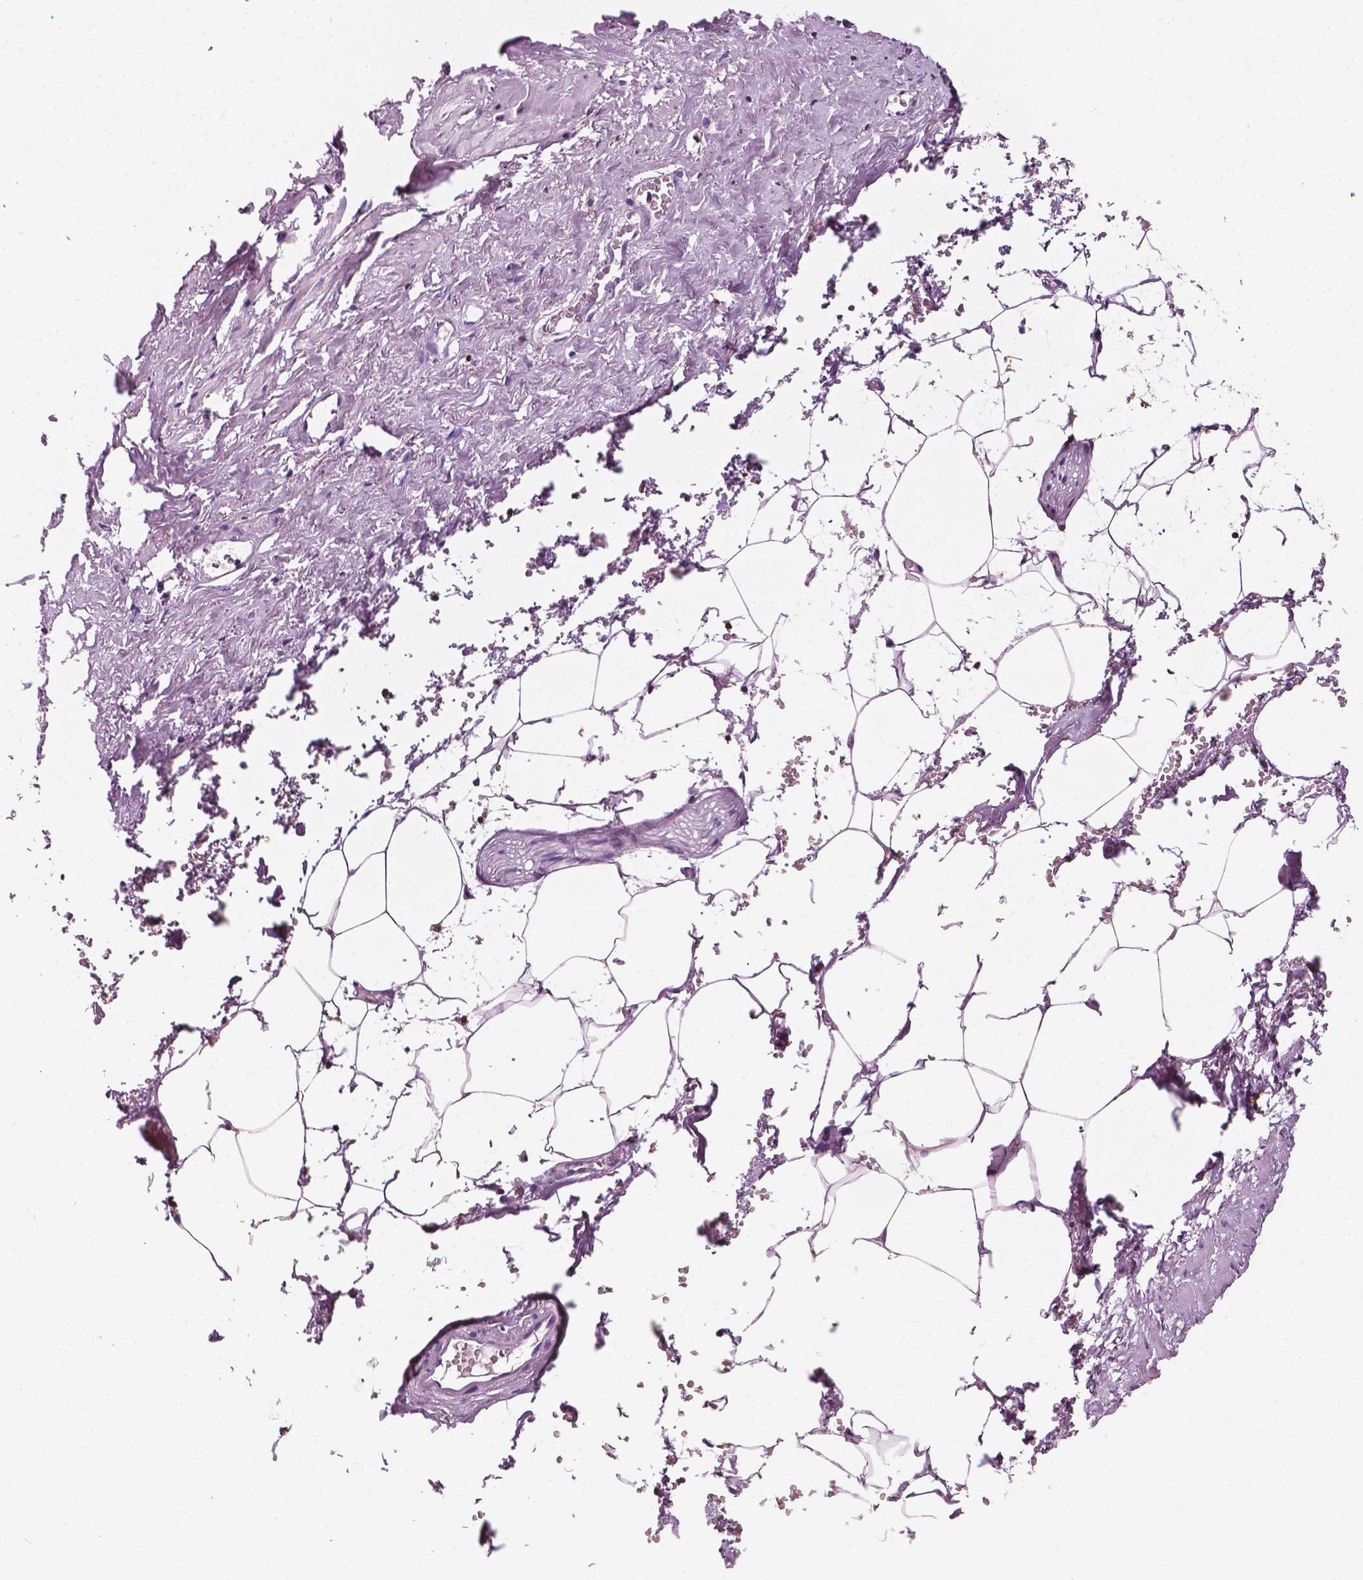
{"staining": {"intensity": "negative", "quantity": "none", "location": "none"}, "tissue": "adipose tissue", "cell_type": "Adipocytes", "image_type": "normal", "snomed": [{"axis": "morphology", "description": "Normal tissue, NOS"}, {"axis": "topography", "description": "Prostate"}, {"axis": "topography", "description": "Peripheral nerve tissue"}], "caption": "A photomicrograph of human adipose tissue is negative for staining in adipocytes. (DAB immunohistochemistry (IHC) with hematoxylin counter stain).", "gene": "PTPRC", "patient": {"sex": "male", "age": 55}}